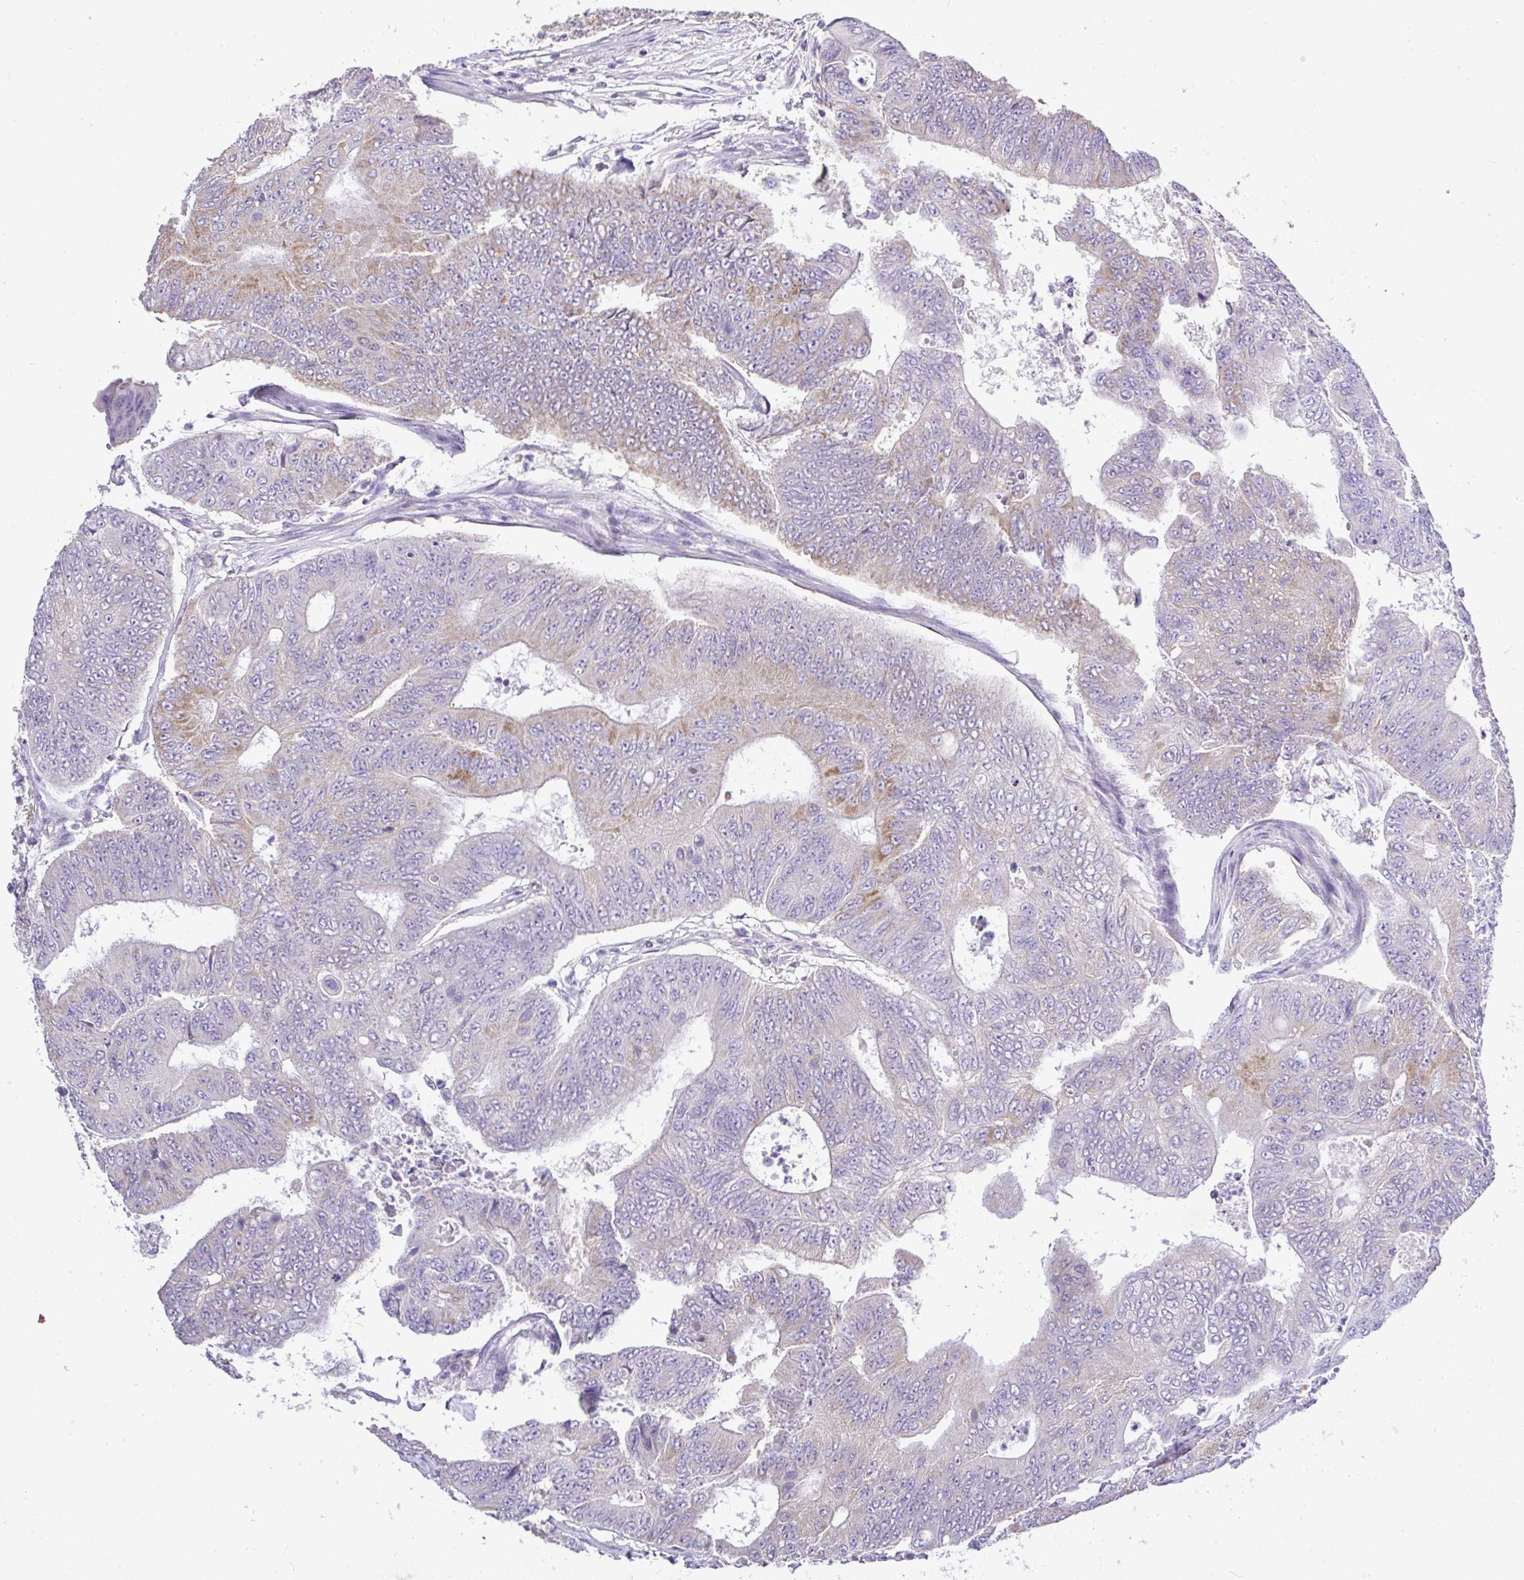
{"staining": {"intensity": "moderate", "quantity": "<25%", "location": "cytoplasmic/membranous"}, "tissue": "colorectal cancer", "cell_type": "Tumor cells", "image_type": "cancer", "snomed": [{"axis": "morphology", "description": "Adenocarcinoma, NOS"}, {"axis": "topography", "description": "Colon"}], "caption": "Brown immunohistochemical staining in colorectal cancer demonstrates moderate cytoplasmic/membranous staining in approximately <25% of tumor cells. (Brightfield microscopy of DAB IHC at high magnification).", "gene": "CTU1", "patient": {"sex": "female", "age": 48}}